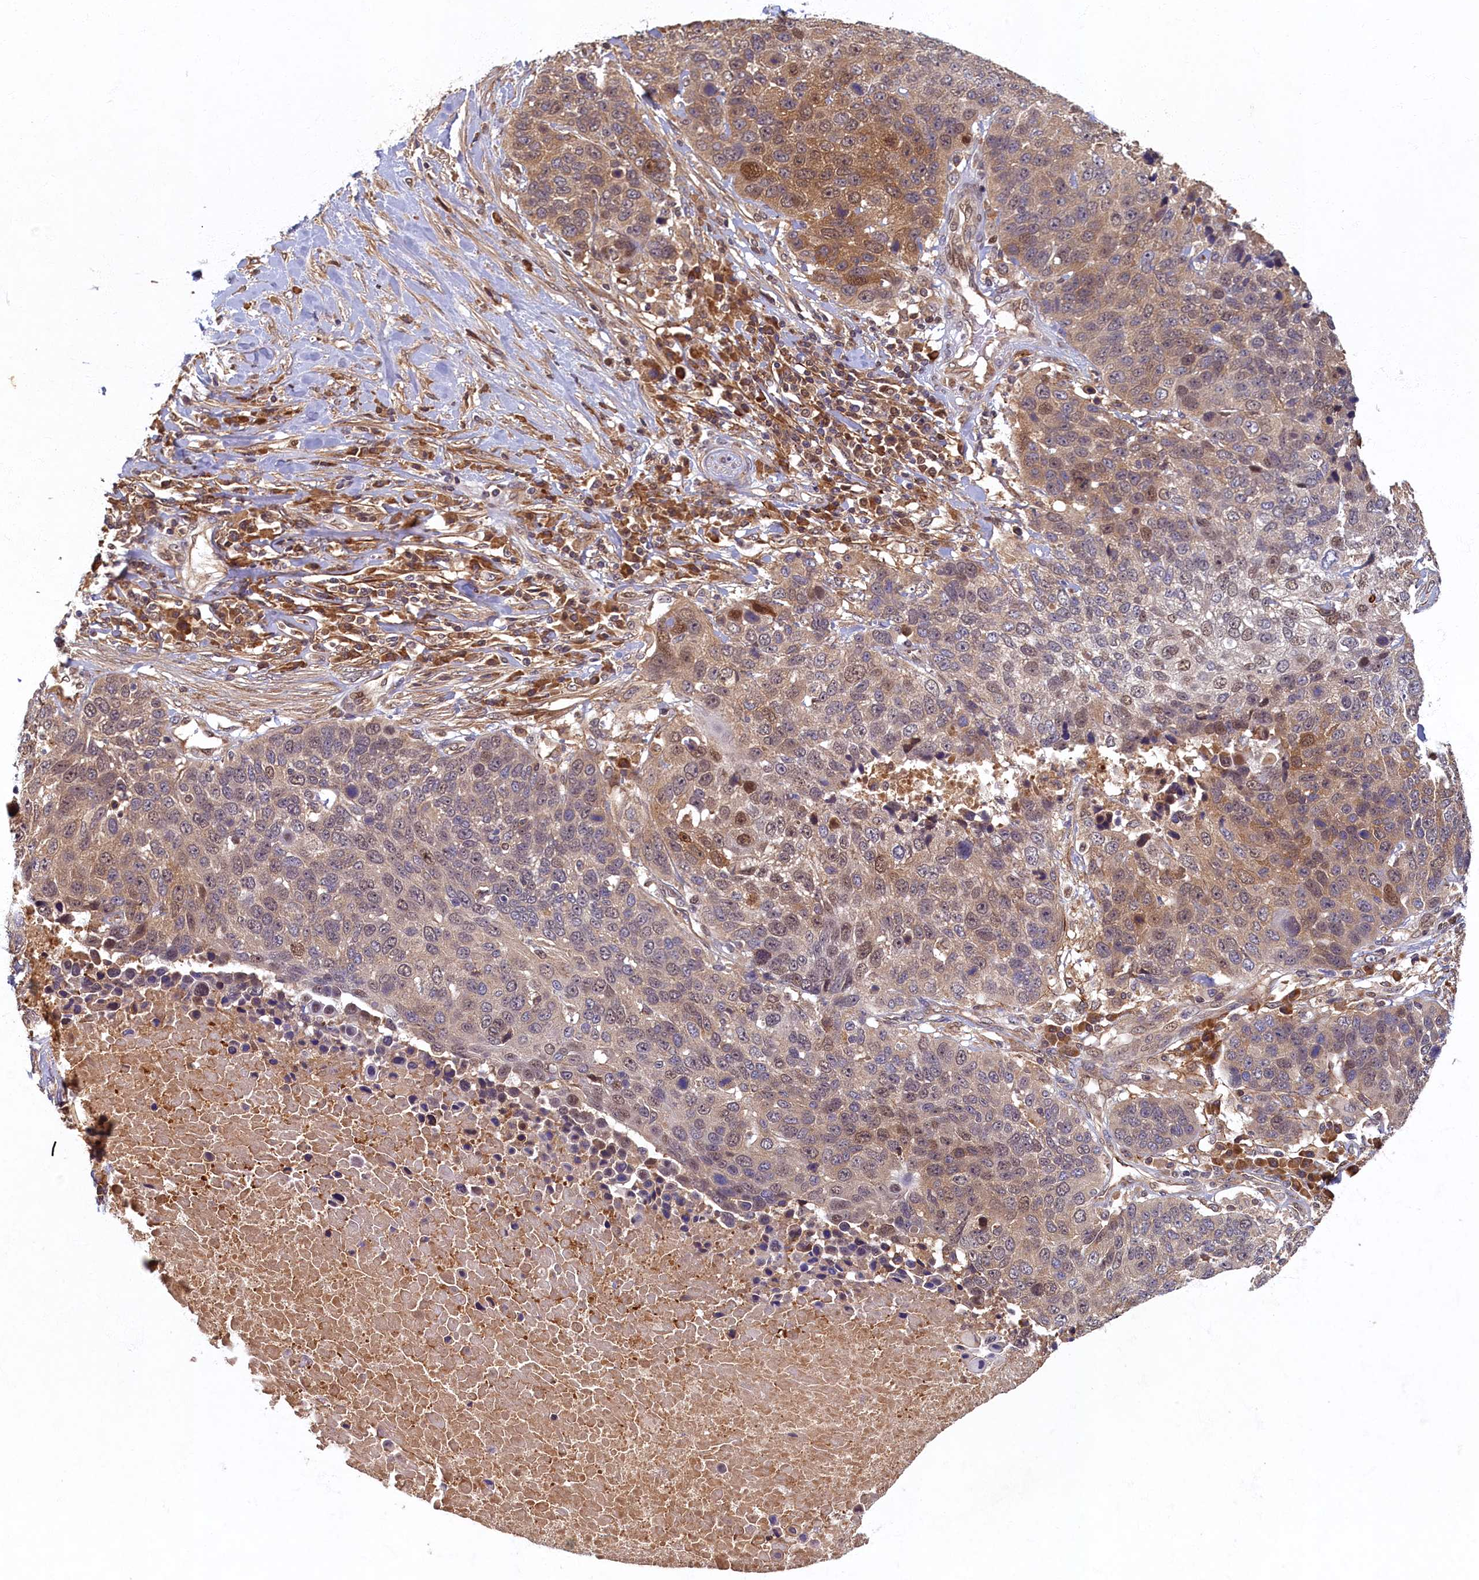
{"staining": {"intensity": "moderate", "quantity": "<25%", "location": "cytoplasmic/membranous,nuclear"}, "tissue": "lung cancer", "cell_type": "Tumor cells", "image_type": "cancer", "snomed": [{"axis": "morphology", "description": "Normal tissue, NOS"}, {"axis": "morphology", "description": "Squamous cell carcinoma, NOS"}, {"axis": "topography", "description": "Lymph node"}, {"axis": "topography", "description": "Lung"}], "caption": "Squamous cell carcinoma (lung) tissue demonstrates moderate cytoplasmic/membranous and nuclear expression in about <25% of tumor cells, visualized by immunohistochemistry.", "gene": "LCMT2", "patient": {"sex": "male", "age": 66}}